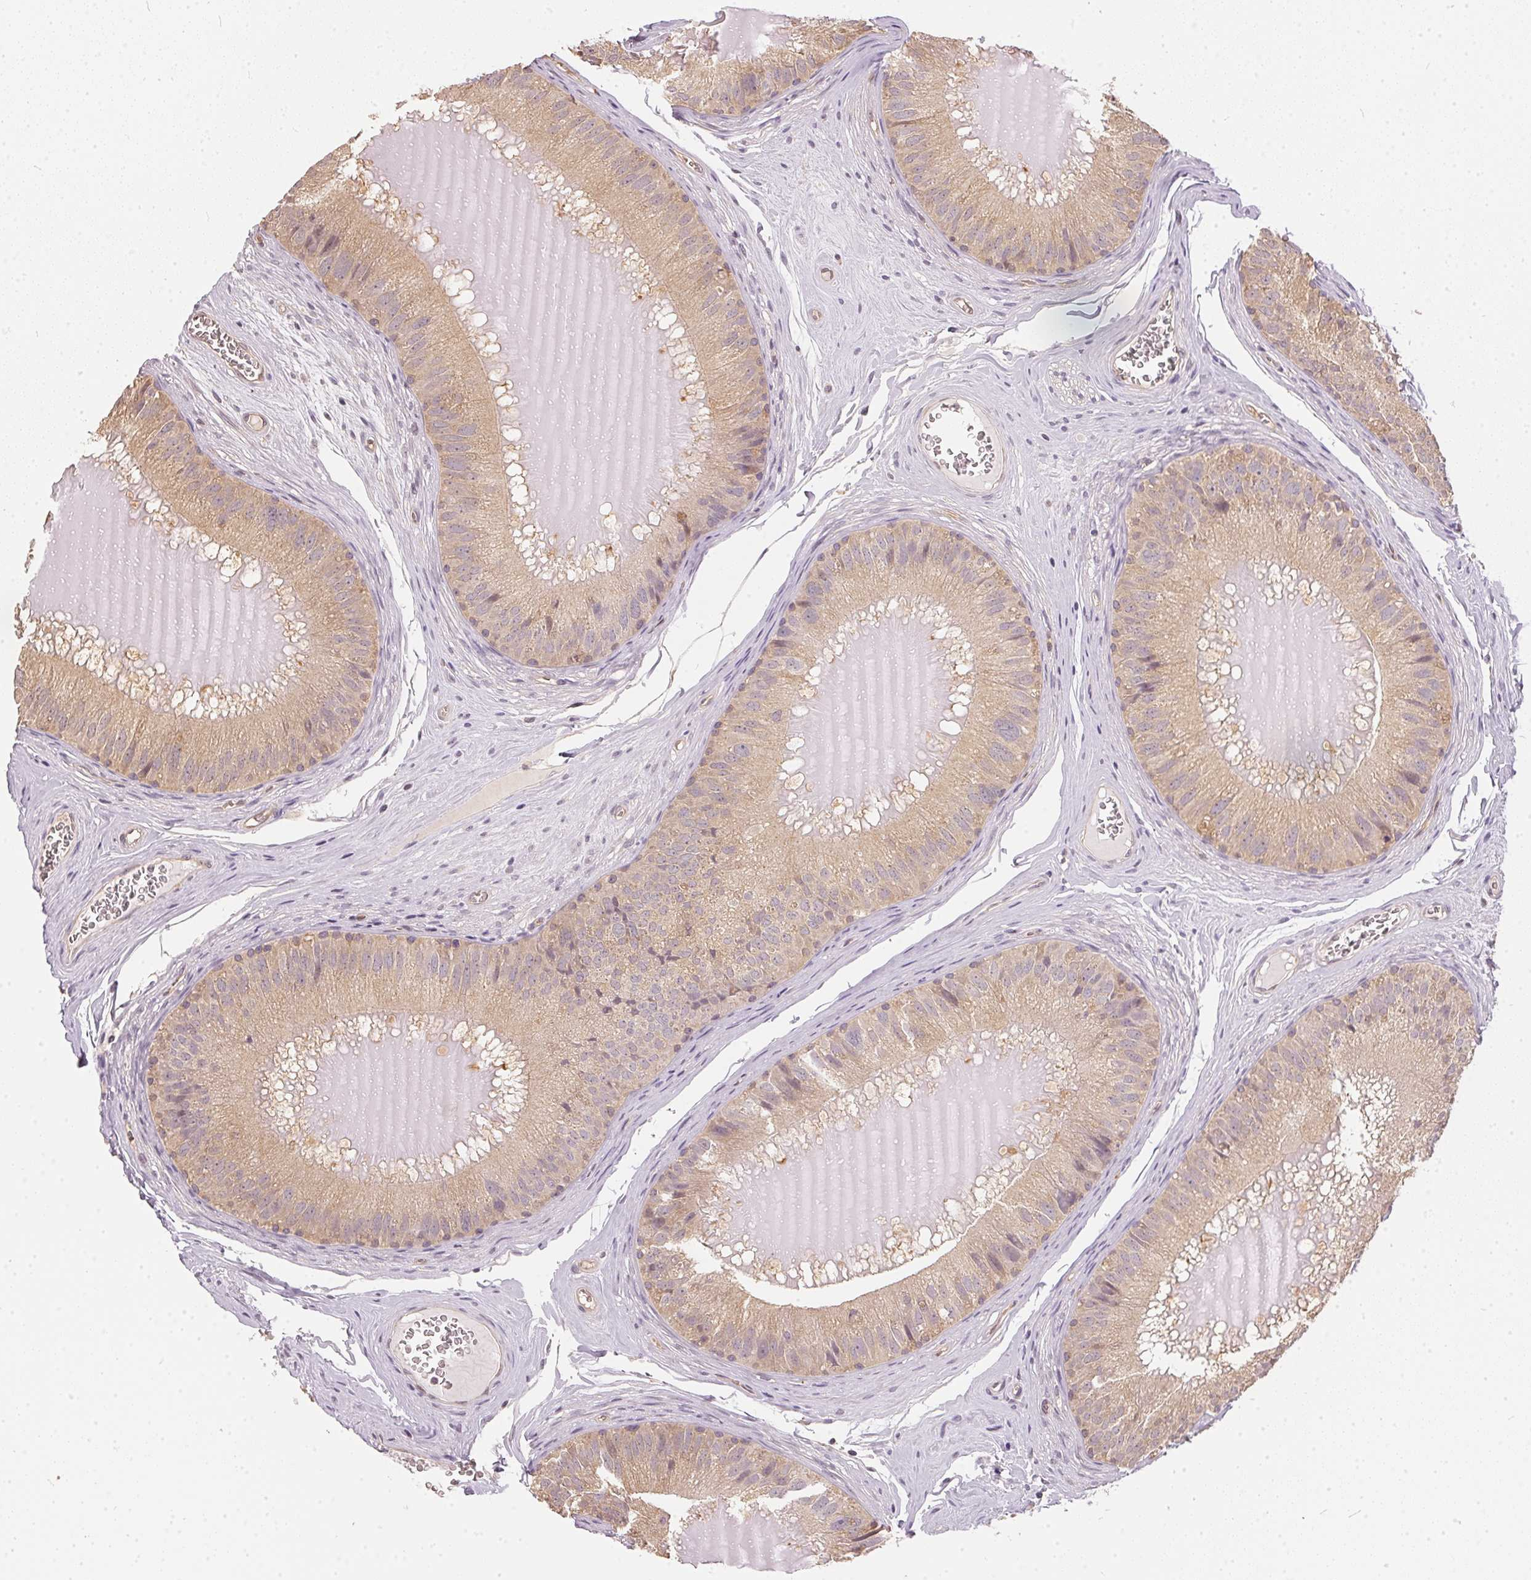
{"staining": {"intensity": "weak", "quantity": ">75%", "location": "cytoplasmic/membranous"}, "tissue": "epididymis", "cell_type": "Glandular cells", "image_type": "normal", "snomed": [{"axis": "morphology", "description": "Normal tissue, NOS"}, {"axis": "topography", "description": "Epididymis, spermatic cord, NOS"}], "caption": "Approximately >75% of glandular cells in unremarkable human epididymis demonstrate weak cytoplasmic/membranous protein expression as visualized by brown immunohistochemical staining.", "gene": "BLMH", "patient": {"sex": "male", "age": 39}}